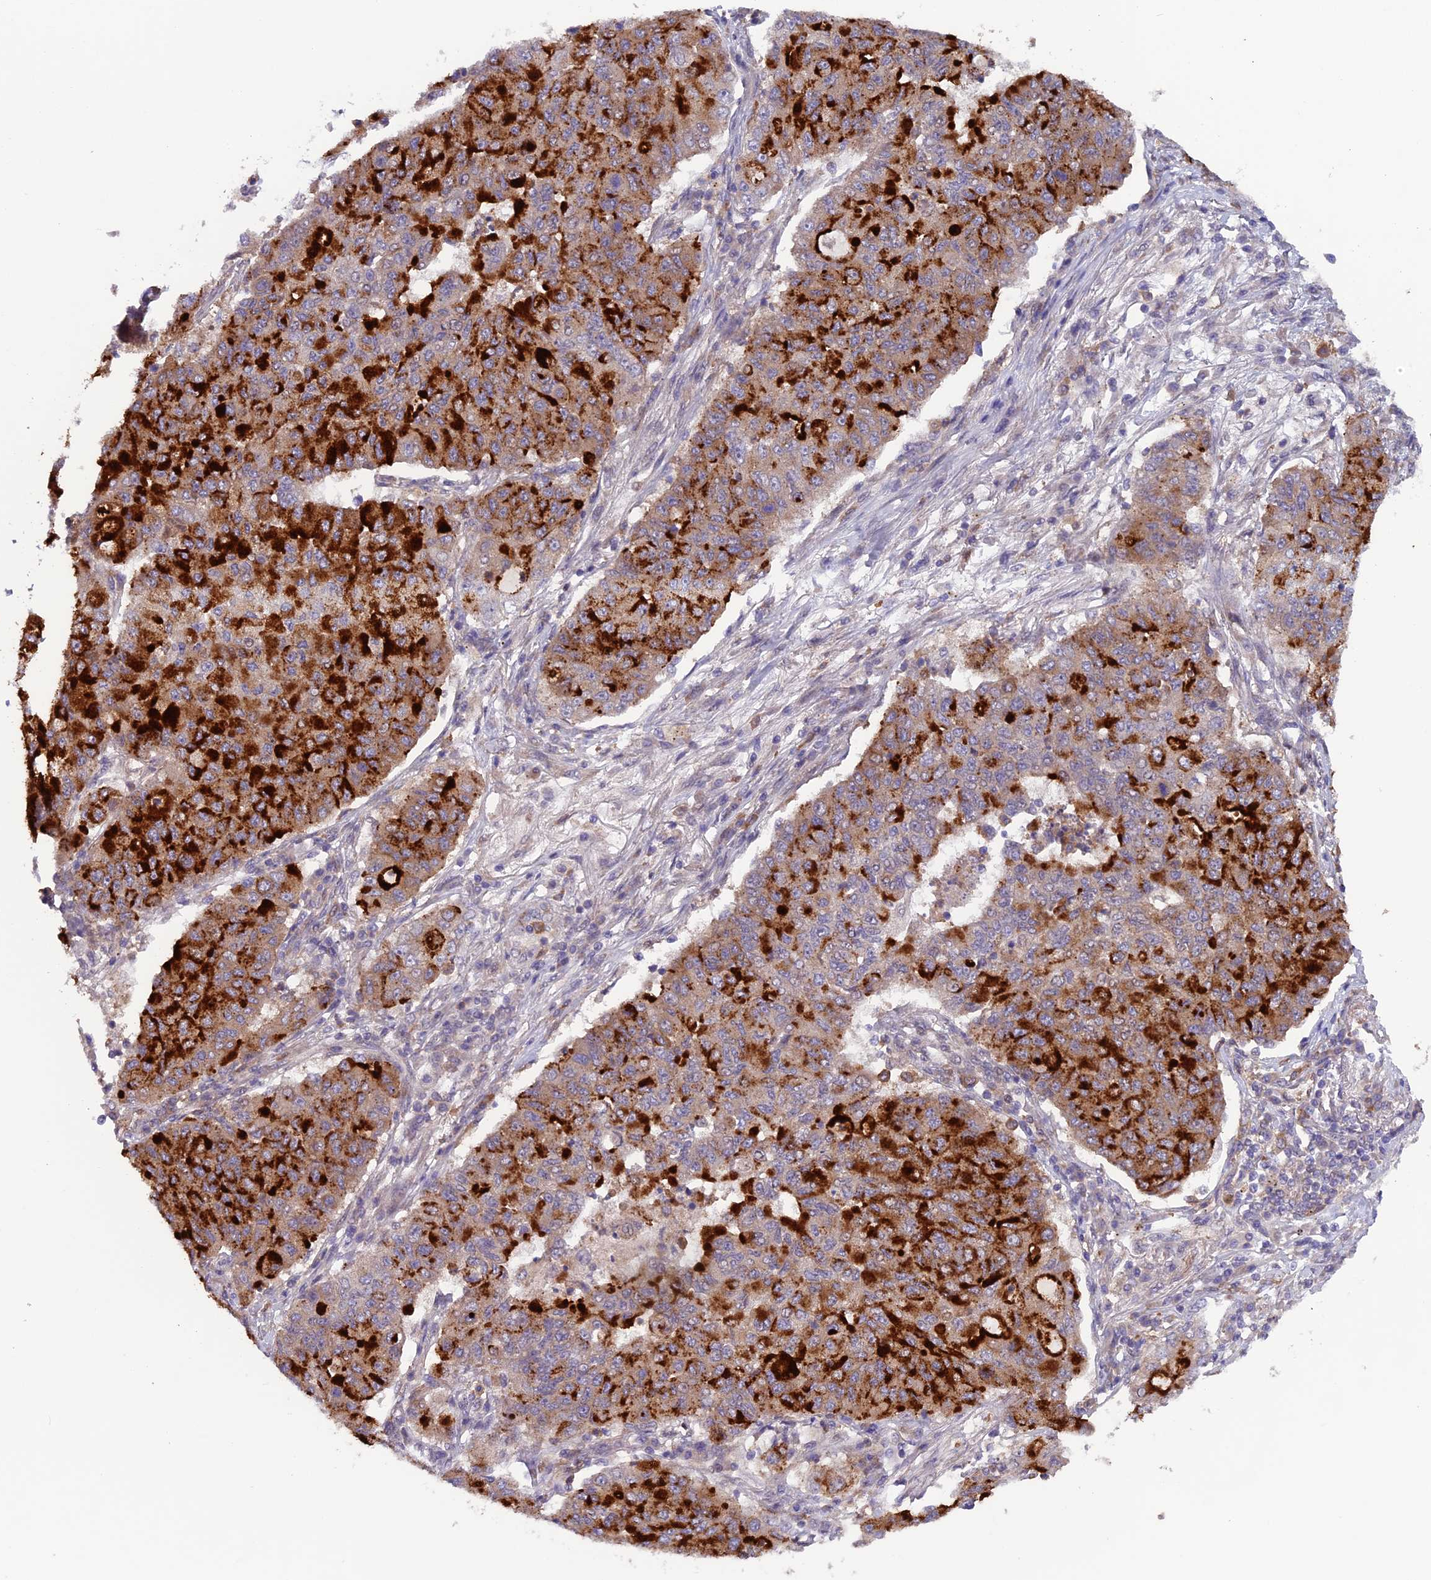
{"staining": {"intensity": "strong", "quantity": "25%-75%", "location": "cytoplasmic/membranous"}, "tissue": "lung cancer", "cell_type": "Tumor cells", "image_type": "cancer", "snomed": [{"axis": "morphology", "description": "Squamous cell carcinoma, NOS"}, {"axis": "topography", "description": "Lung"}], "caption": "A brown stain highlights strong cytoplasmic/membranous positivity of a protein in human lung cancer tumor cells.", "gene": "MAST2", "patient": {"sex": "male", "age": 74}}